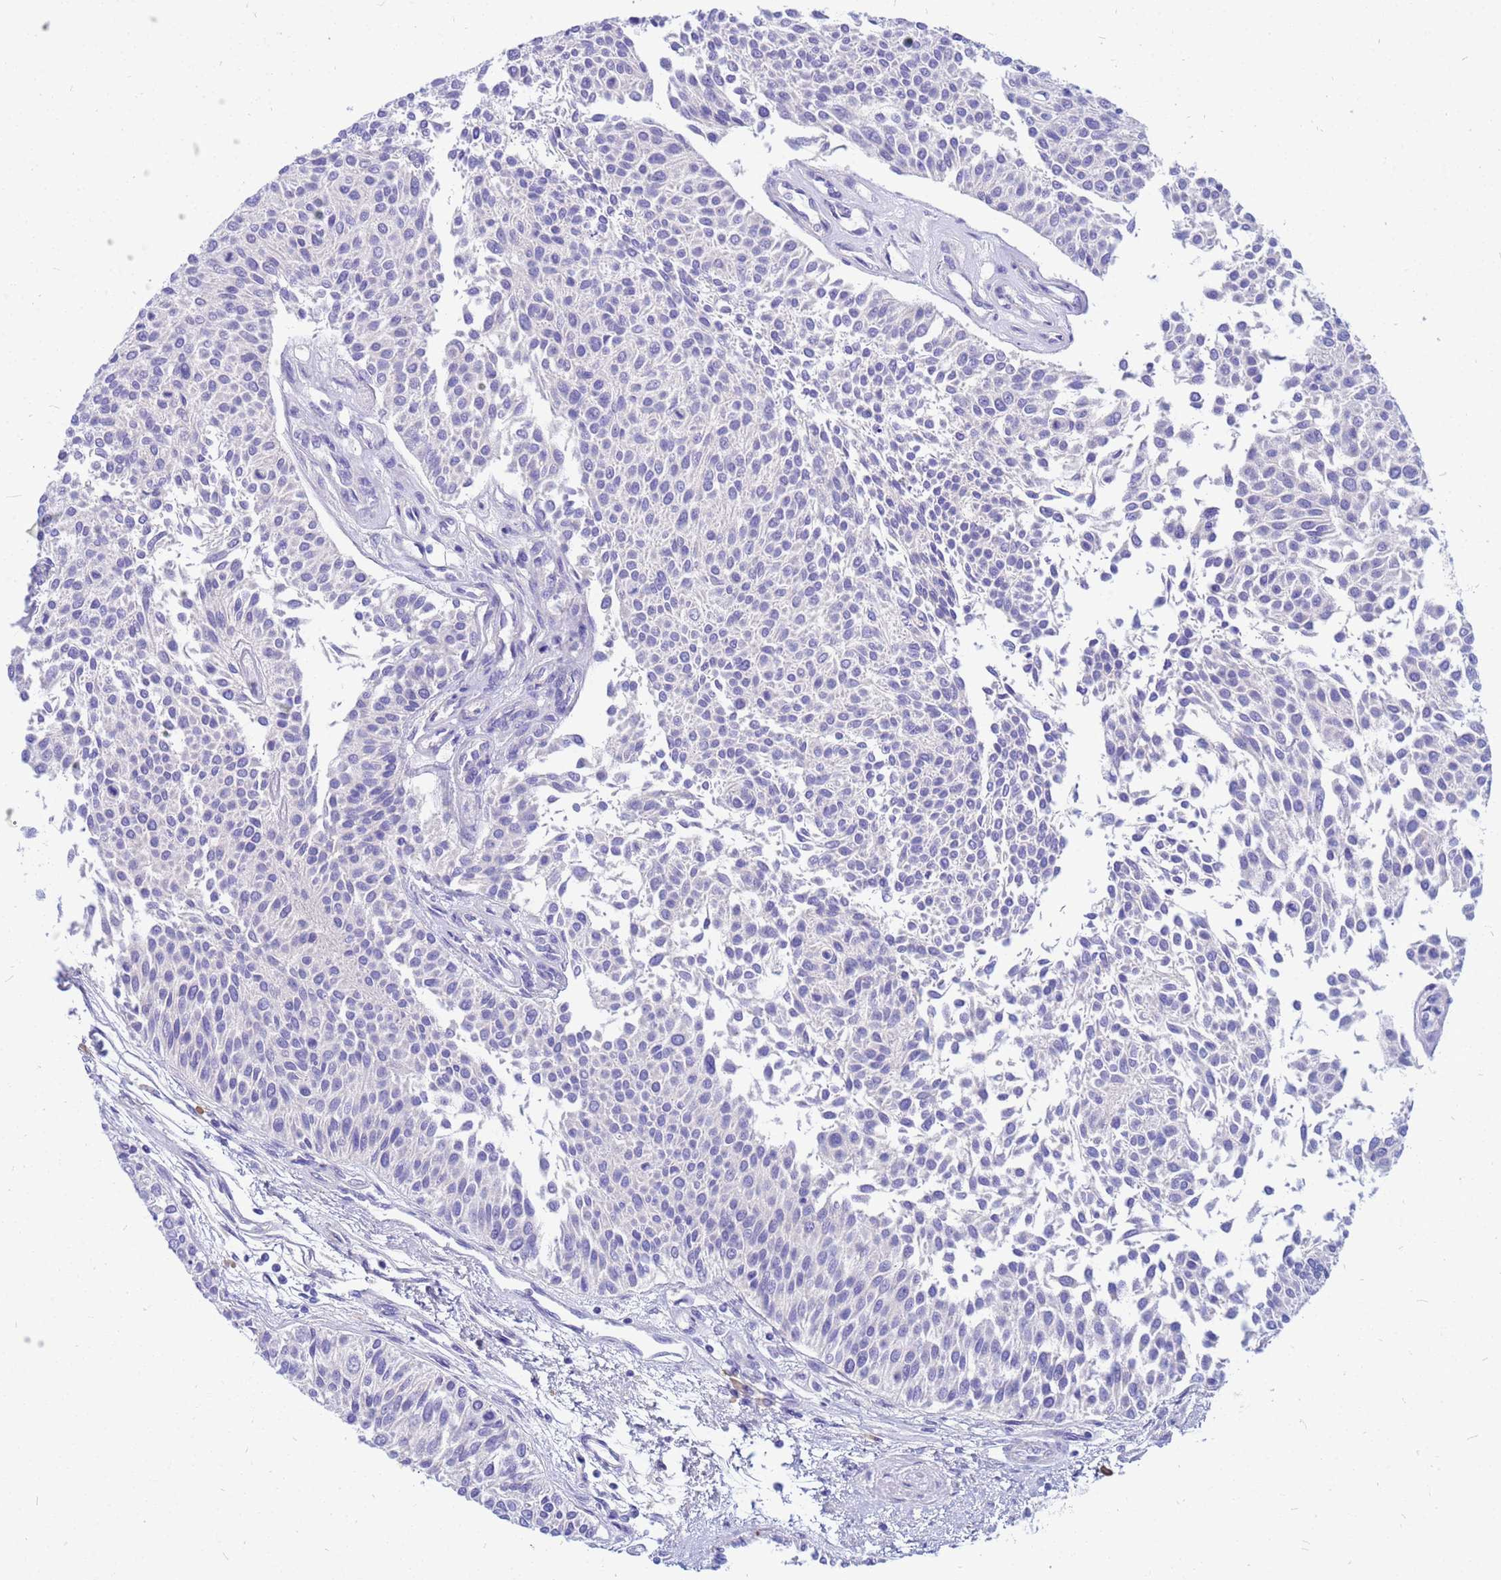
{"staining": {"intensity": "negative", "quantity": "none", "location": "none"}, "tissue": "urothelial cancer", "cell_type": "Tumor cells", "image_type": "cancer", "snomed": [{"axis": "morphology", "description": "Urothelial carcinoma, NOS"}, {"axis": "topography", "description": "Urinary bladder"}], "caption": "Protein analysis of transitional cell carcinoma displays no significant staining in tumor cells.", "gene": "DPRX", "patient": {"sex": "male", "age": 55}}